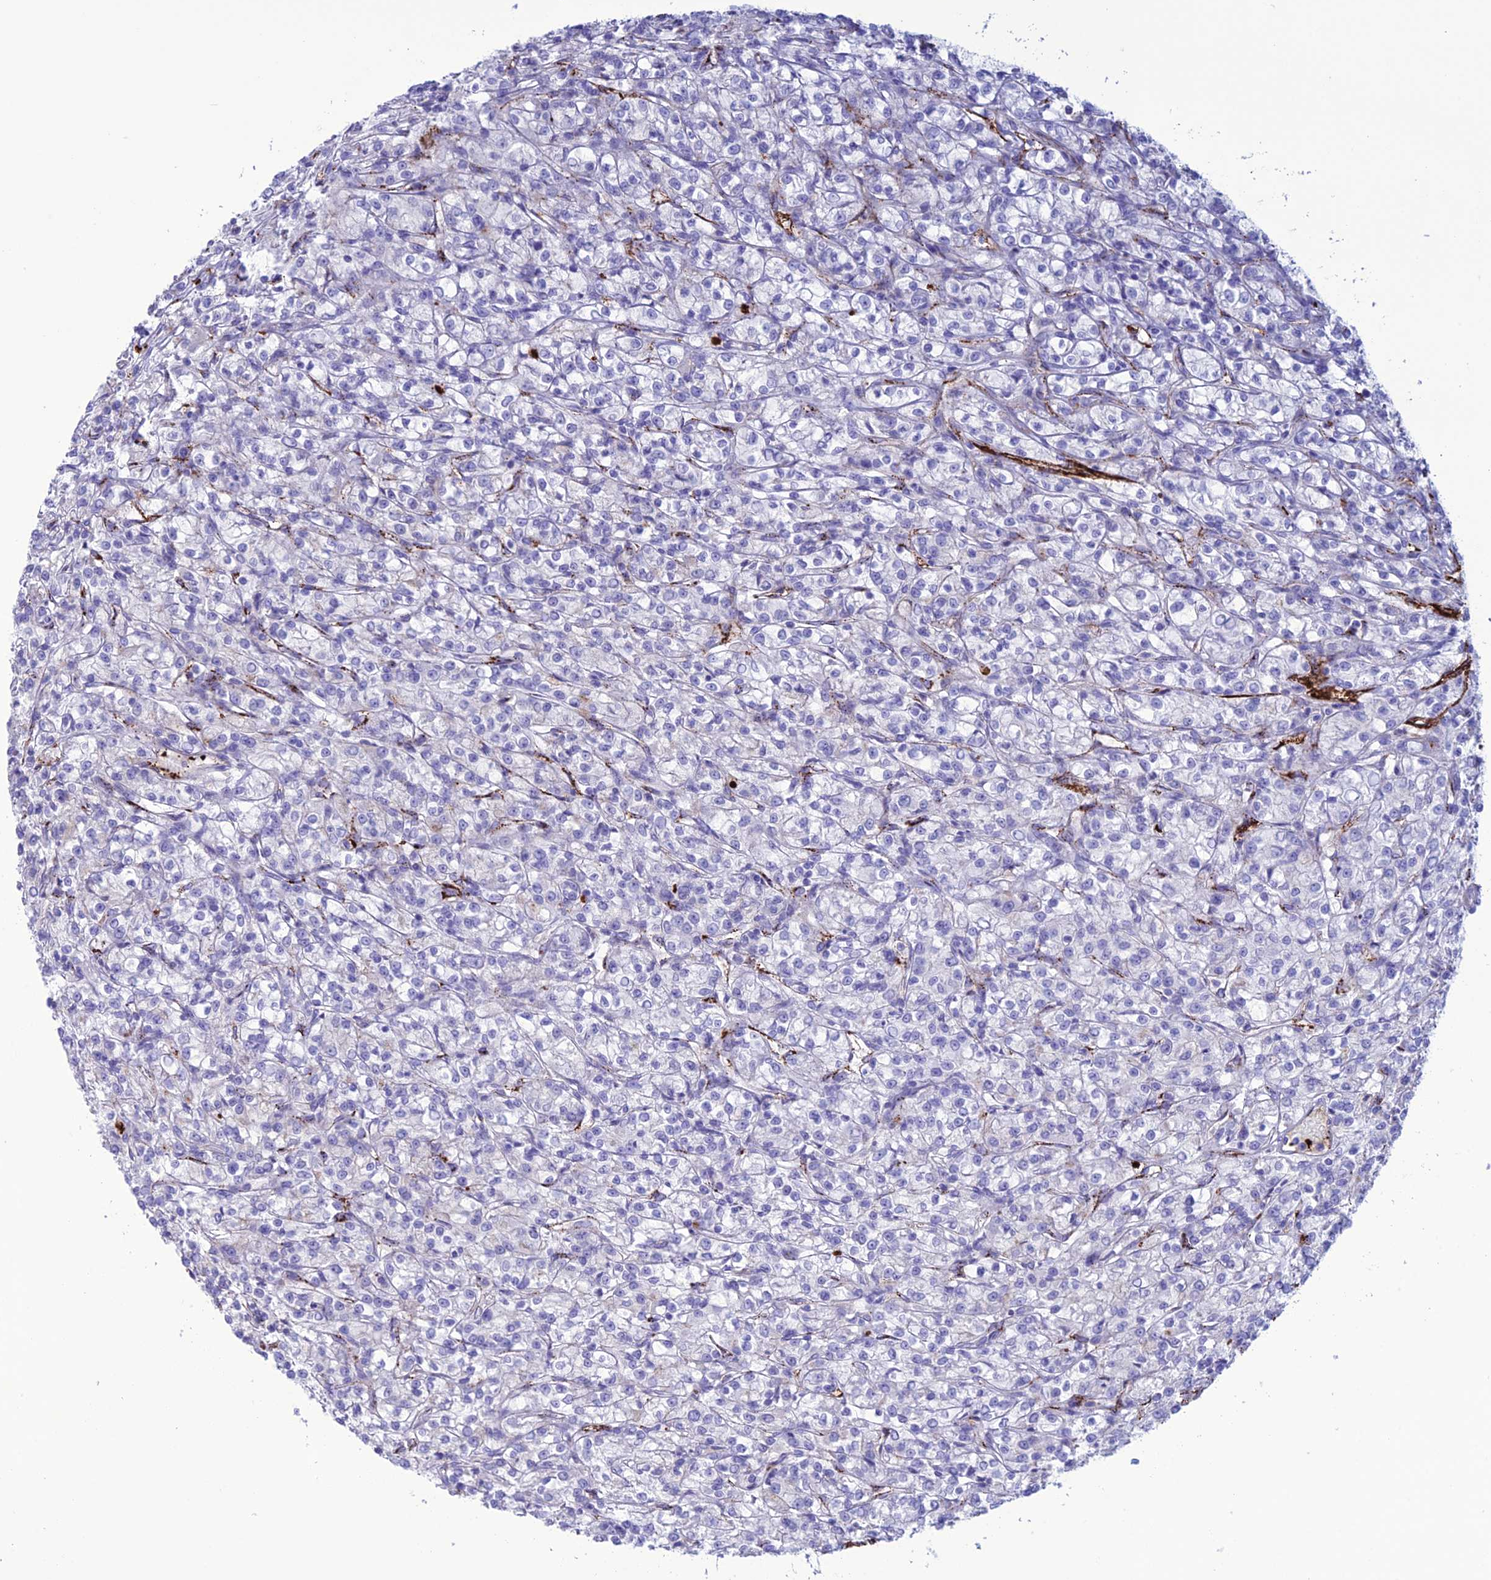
{"staining": {"intensity": "negative", "quantity": "none", "location": "none"}, "tissue": "renal cancer", "cell_type": "Tumor cells", "image_type": "cancer", "snomed": [{"axis": "morphology", "description": "Adenocarcinoma, NOS"}, {"axis": "topography", "description": "Kidney"}], "caption": "Renal cancer was stained to show a protein in brown. There is no significant expression in tumor cells.", "gene": "CDC42EP5", "patient": {"sex": "female", "age": 59}}